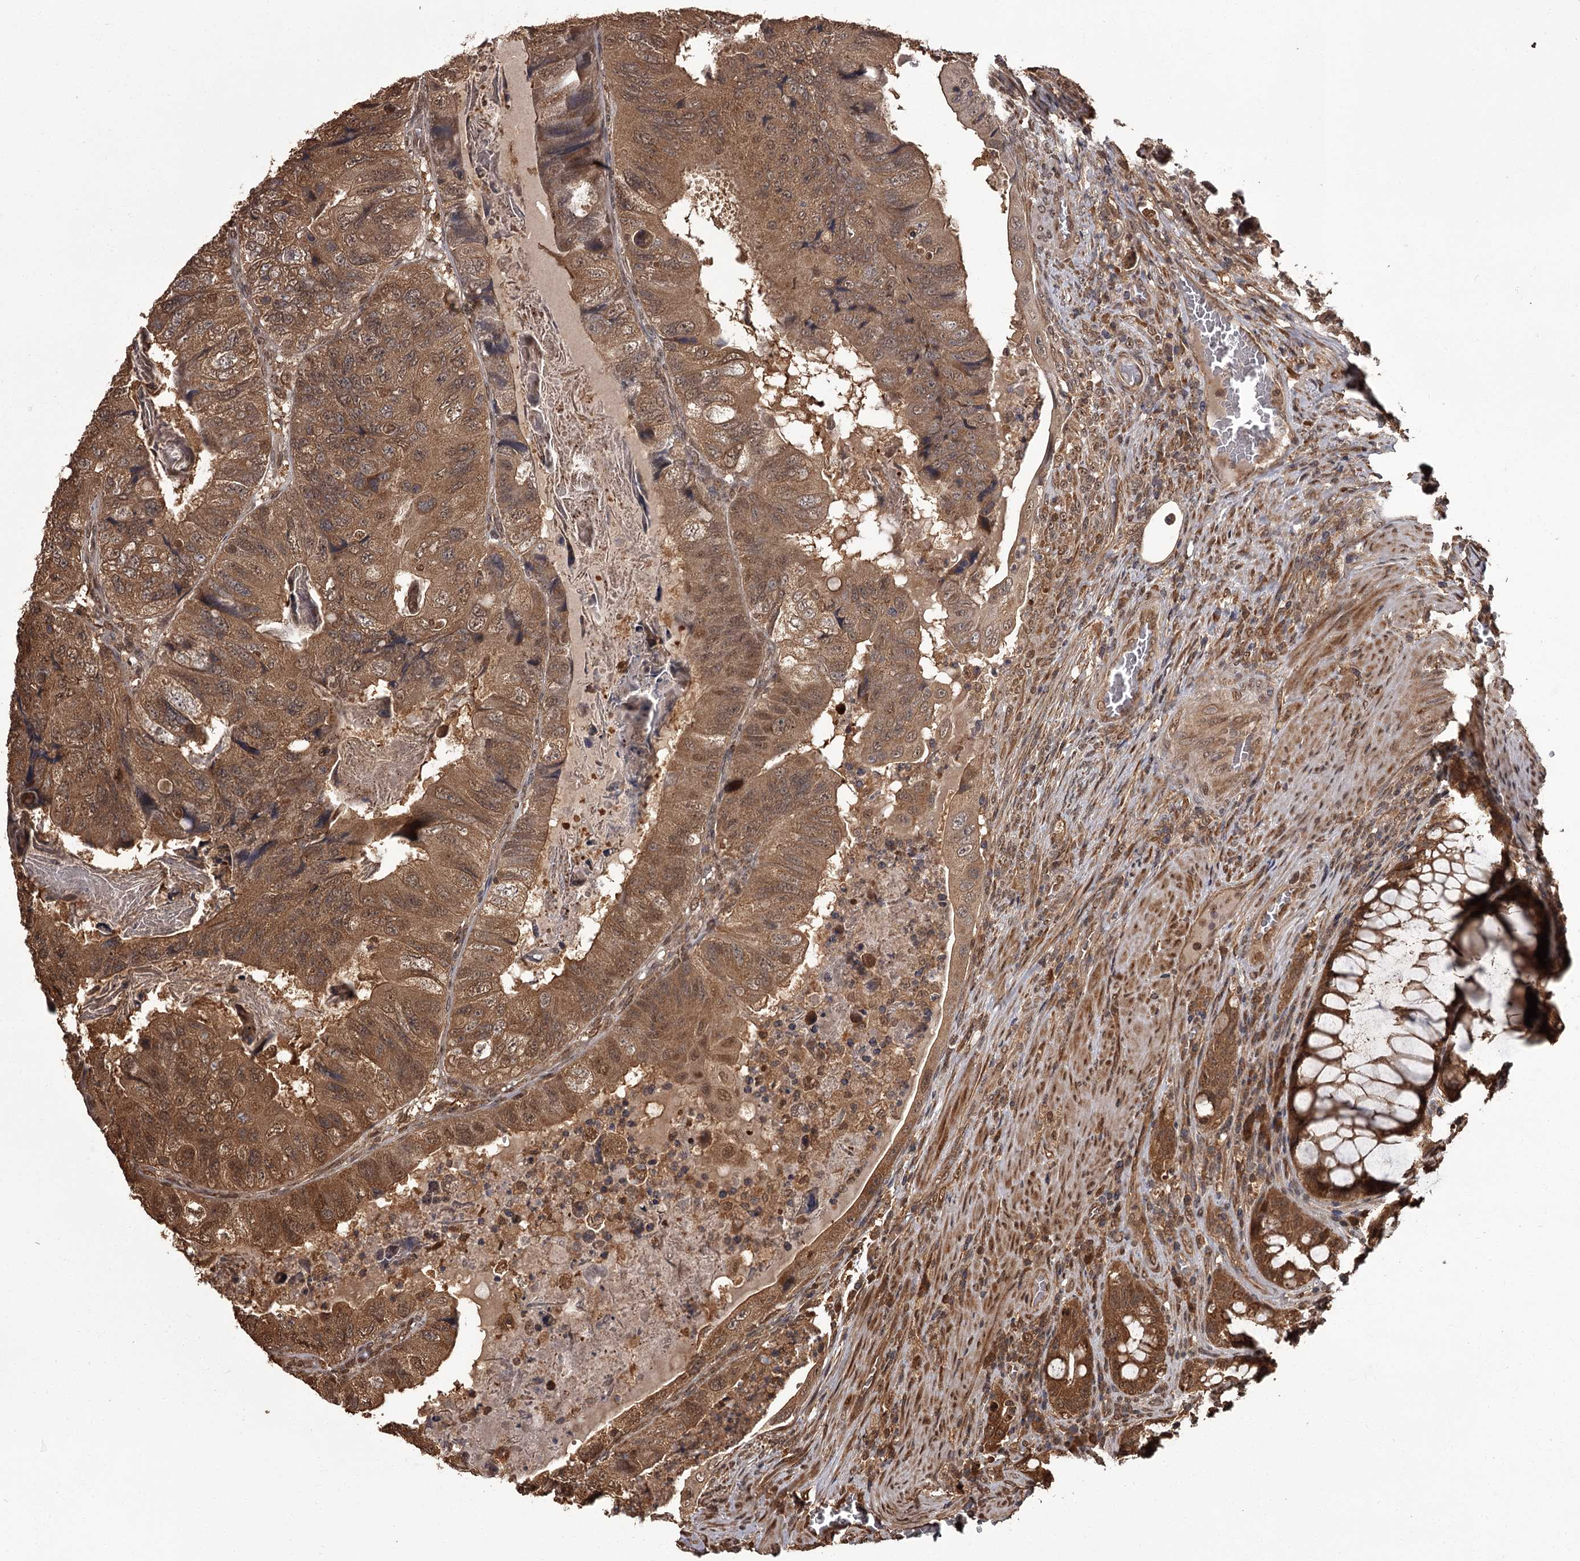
{"staining": {"intensity": "strong", "quantity": ">75%", "location": "cytoplasmic/membranous,nuclear"}, "tissue": "colorectal cancer", "cell_type": "Tumor cells", "image_type": "cancer", "snomed": [{"axis": "morphology", "description": "Adenocarcinoma, NOS"}, {"axis": "topography", "description": "Rectum"}], "caption": "IHC micrograph of neoplastic tissue: colorectal cancer (adenocarcinoma) stained using IHC displays high levels of strong protein expression localized specifically in the cytoplasmic/membranous and nuclear of tumor cells, appearing as a cytoplasmic/membranous and nuclear brown color.", "gene": "NPRL2", "patient": {"sex": "male", "age": 63}}